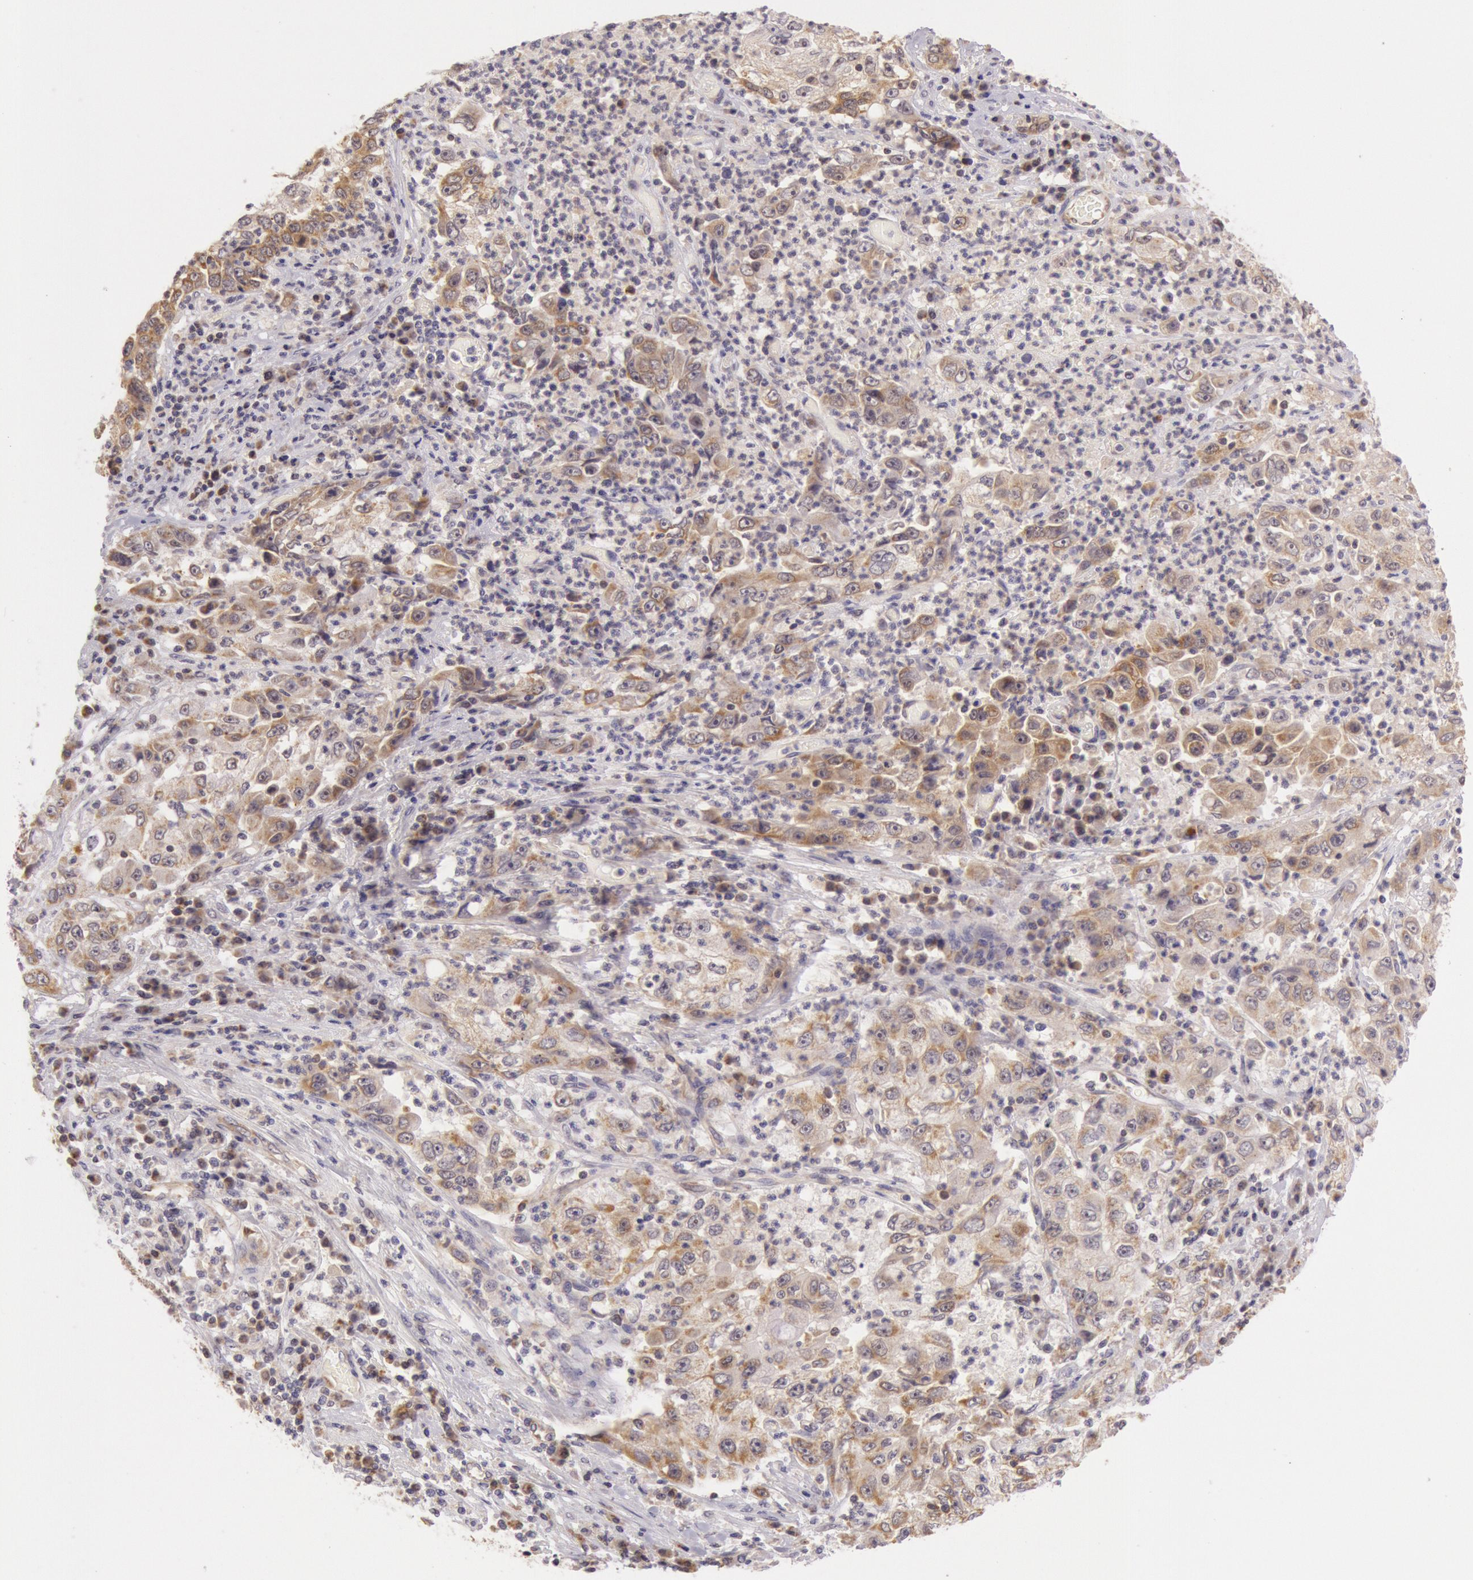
{"staining": {"intensity": "moderate", "quantity": ">75%", "location": "cytoplasmic/membranous,nuclear"}, "tissue": "cervical cancer", "cell_type": "Tumor cells", "image_type": "cancer", "snomed": [{"axis": "morphology", "description": "Squamous cell carcinoma, NOS"}, {"axis": "topography", "description": "Cervix"}], "caption": "Human cervical cancer stained for a protein (brown) displays moderate cytoplasmic/membranous and nuclear positive positivity in approximately >75% of tumor cells.", "gene": "CDK16", "patient": {"sex": "female", "age": 36}}